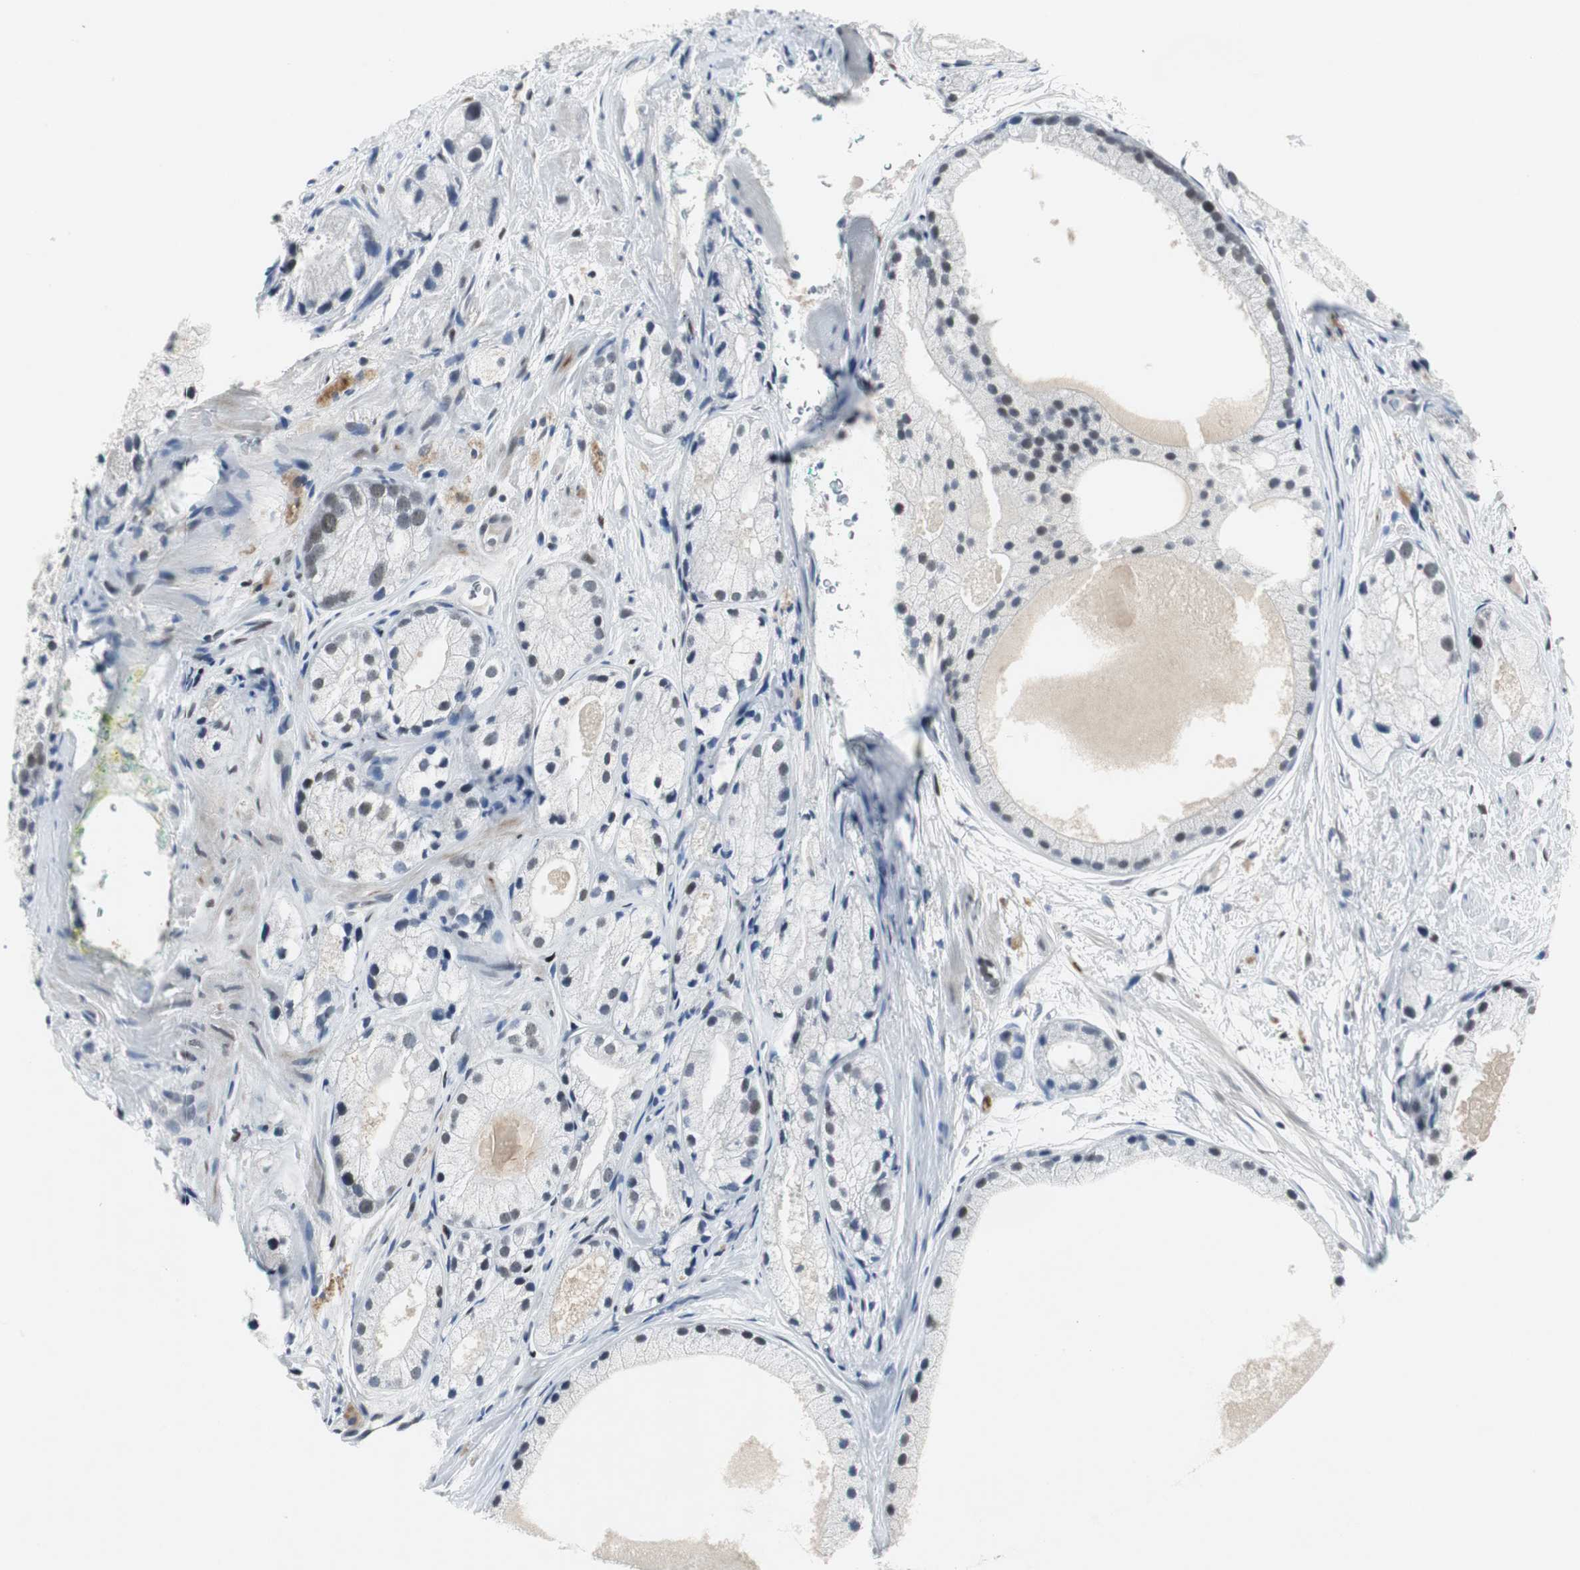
{"staining": {"intensity": "weak", "quantity": "25%-75%", "location": "nuclear"}, "tissue": "prostate cancer", "cell_type": "Tumor cells", "image_type": "cancer", "snomed": [{"axis": "morphology", "description": "Adenocarcinoma, Low grade"}, {"axis": "topography", "description": "Prostate"}], "caption": "Human adenocarcinoma (low-grade) (prostate) stained for a protein (brown) displays weak nuclear positive staining in about 25%-75% of tumor cells.", "gene": "ELK1", "patient": {"sex": "male", "age": 69}}